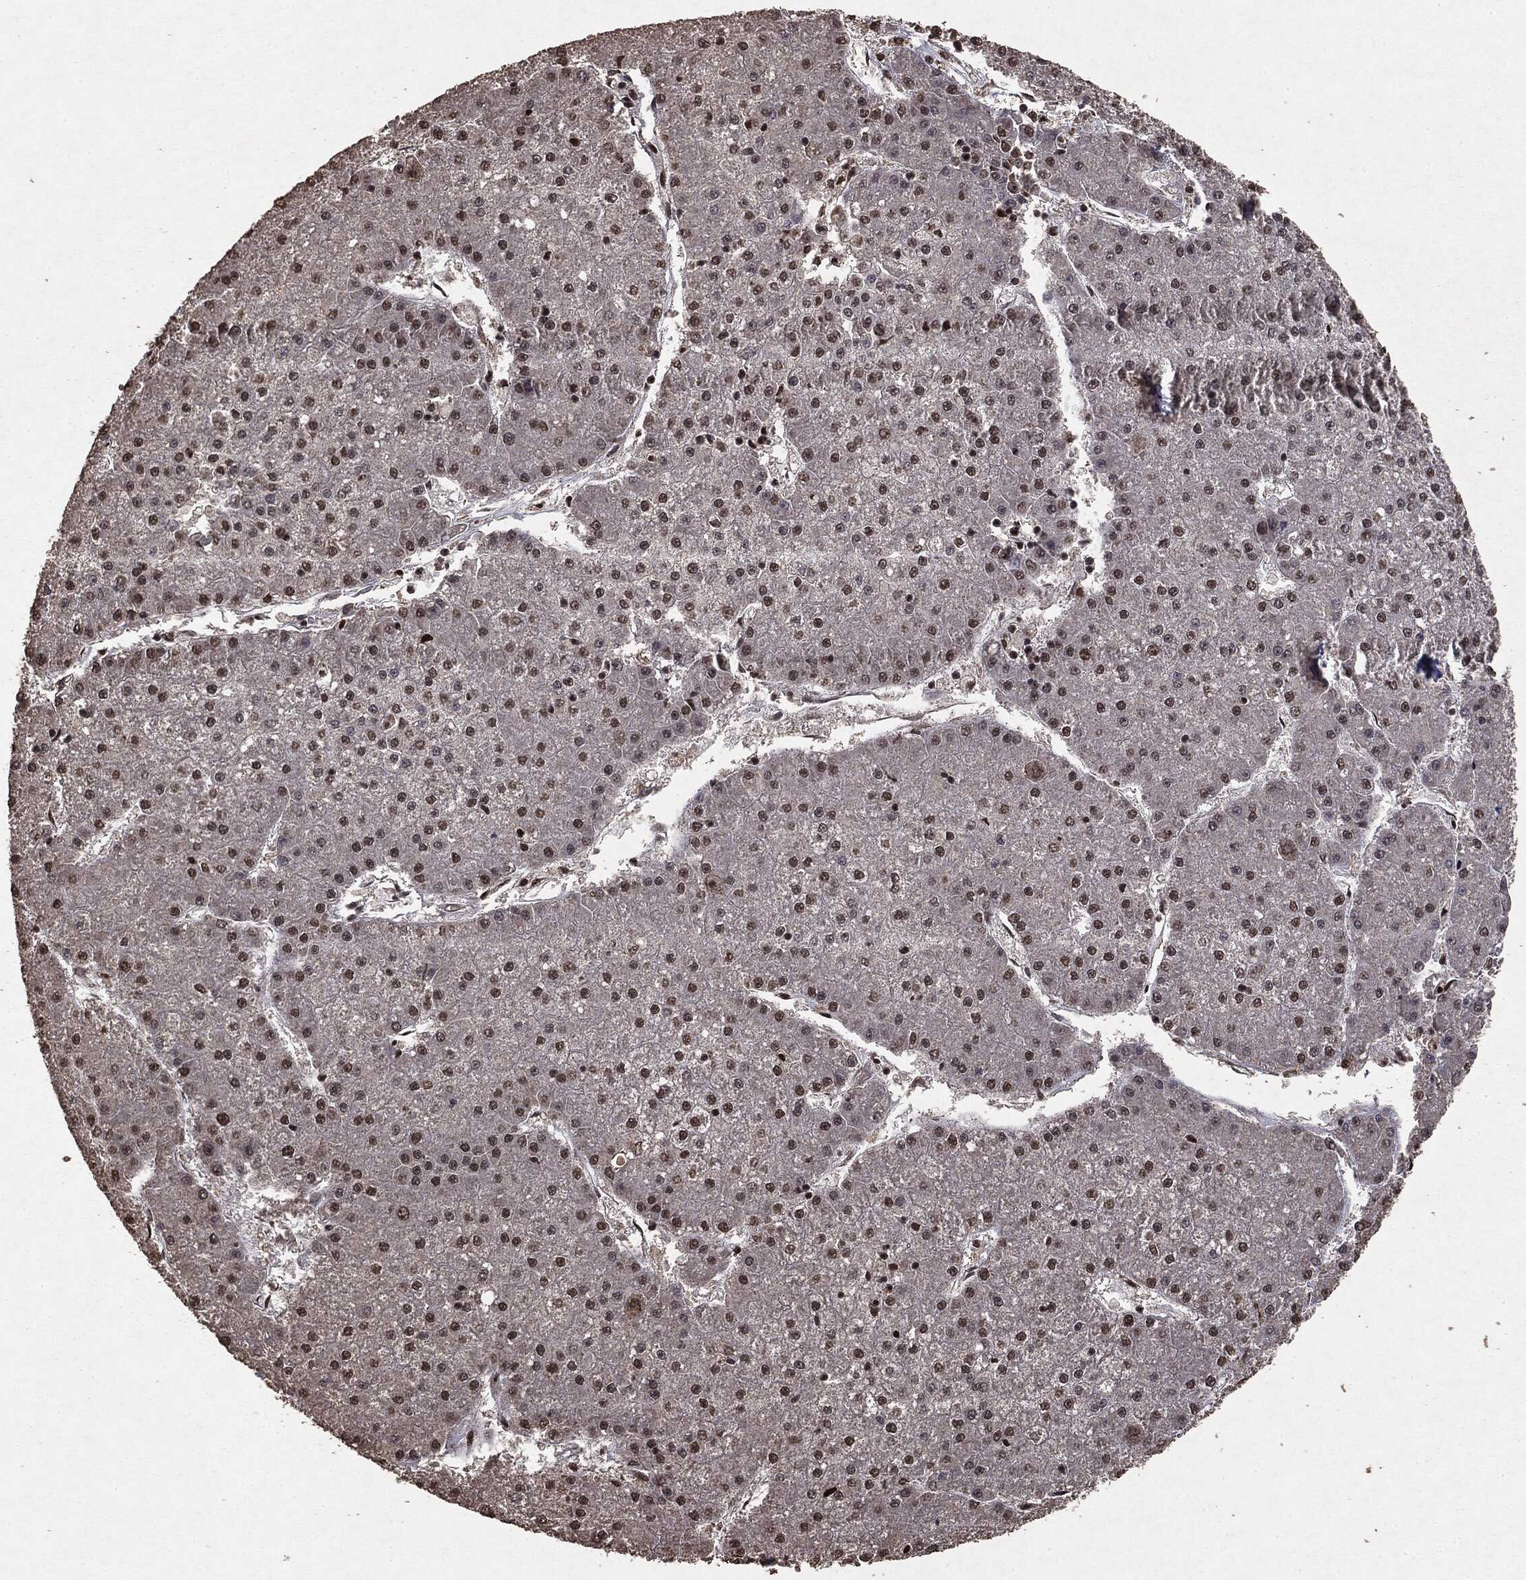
{"staining": {"intensity": "moderate", "quantity": "25%-75%", "location": "nuclear"}, "tissue": "liver cancer", "cell_type": "Tumor cells", "image_type": "cancer", "snomed": [{"axis": "morphology", "description": "Carcinoma, Hepatocellular, NOS"}, {"axis": "topography", "description": "Liver"}], "caption": "Immunohistochemical staining of human hepatocellular carcinoma (liver) shows medium levels of moderate nuclear positivity in approximately 25%-75% of tumor cells.", "gene": "RAD18", "patient": {"sex": "male", "age": 73}}